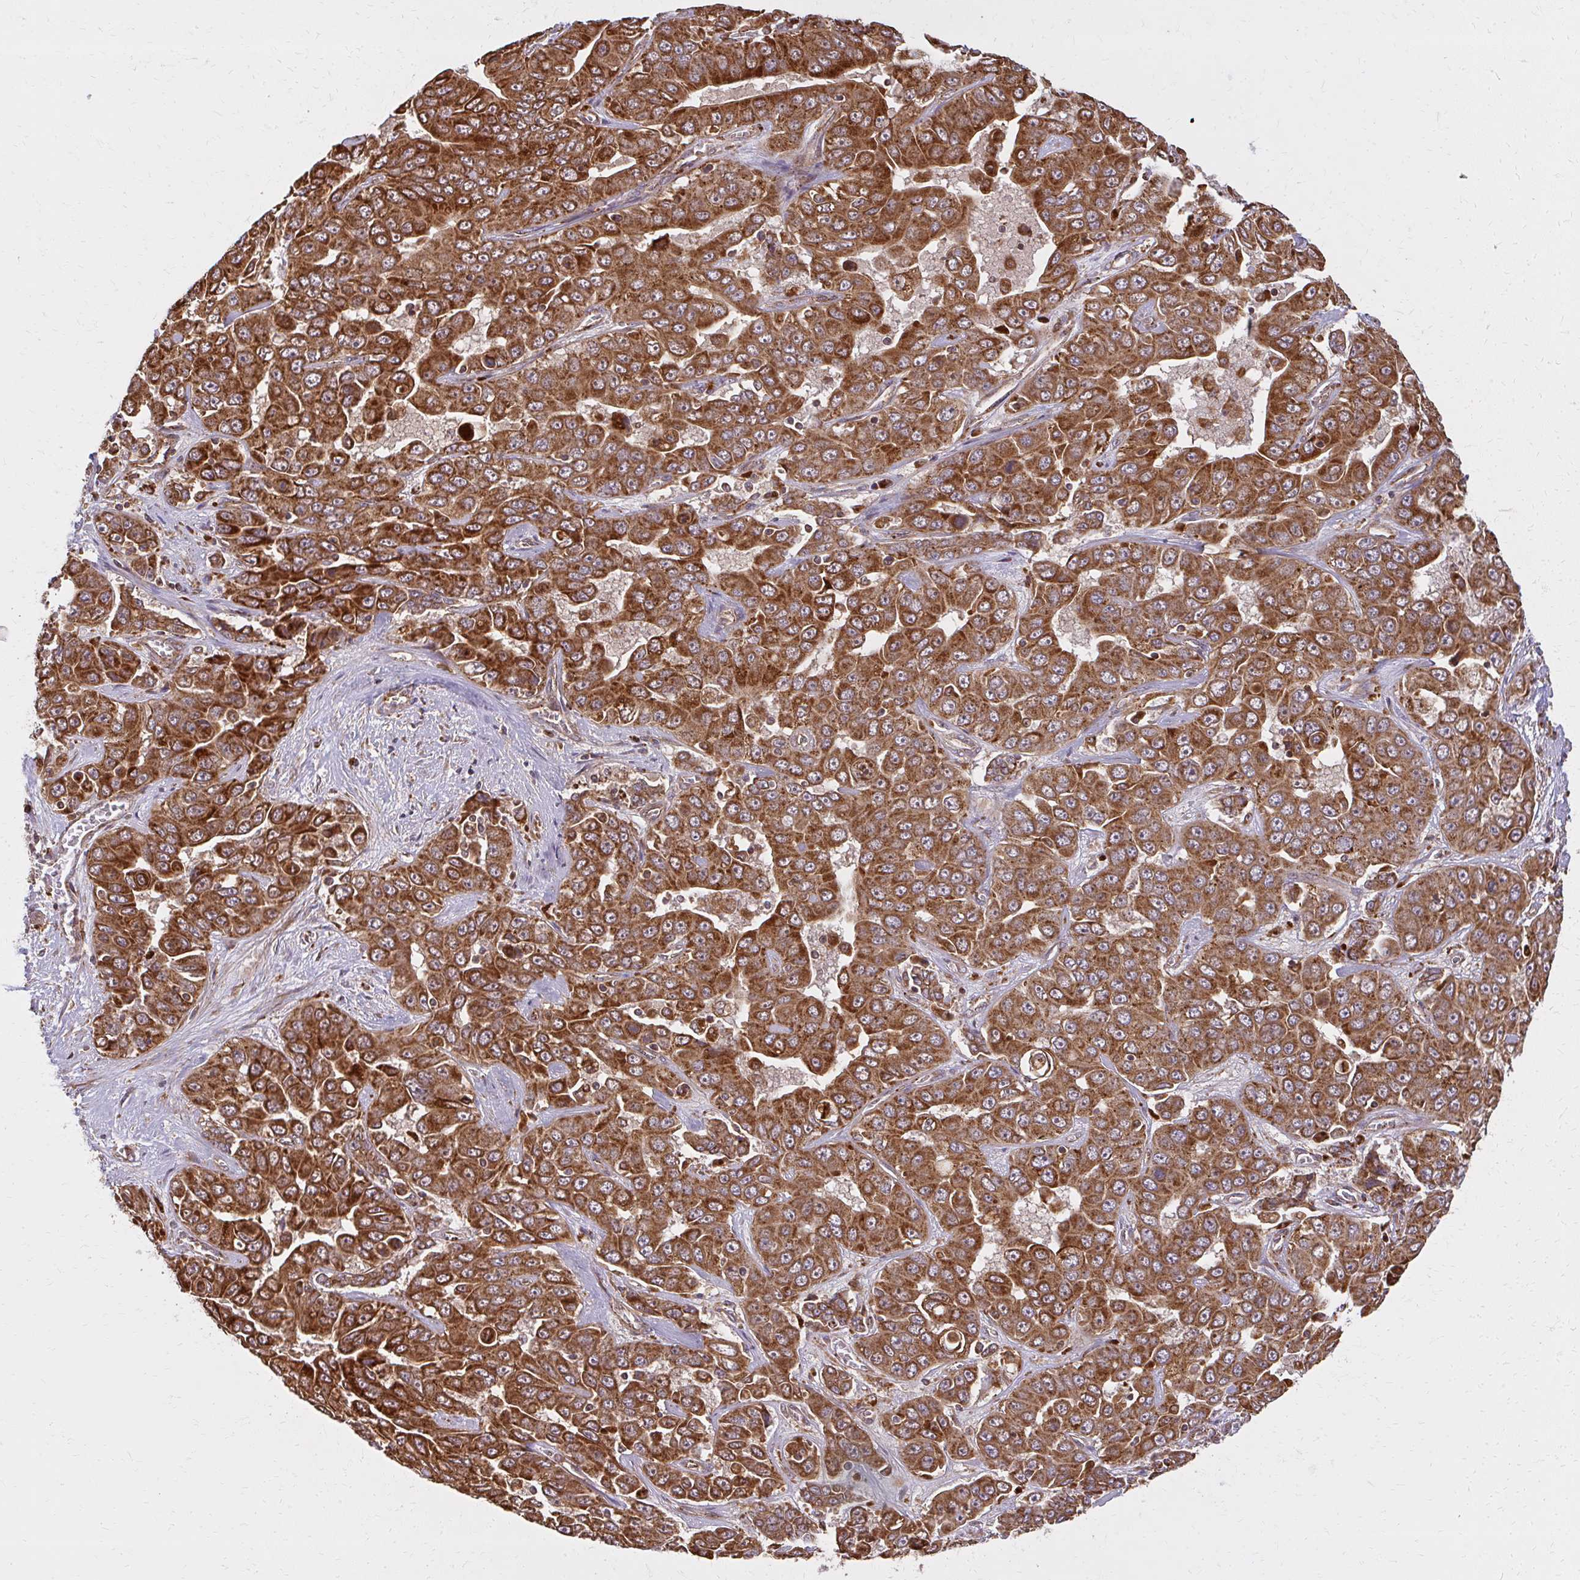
{"staining": {"intensity": "strong", "quantity": ">75%", "location": "cytoplasmic/membranous"}, "tissue": "liver cancer", "cell_type": "Tumor cells", "image_type": "cancer", "snomed": [{"axis": "morphology", "description": "Cholangiocarcinoma"}, {"axis": "topography", "description": "Liver"}], "caption": "Tumor cells display high levels of strong cytoplasmic/membranous expression in about >75% of cells in liver cancer (cholangiocarcinoma). (DAB = brown stain, brightfield microscopy at high magnification).", "gene": "GNS", "patient": {"sex": "female", "age": 52}}